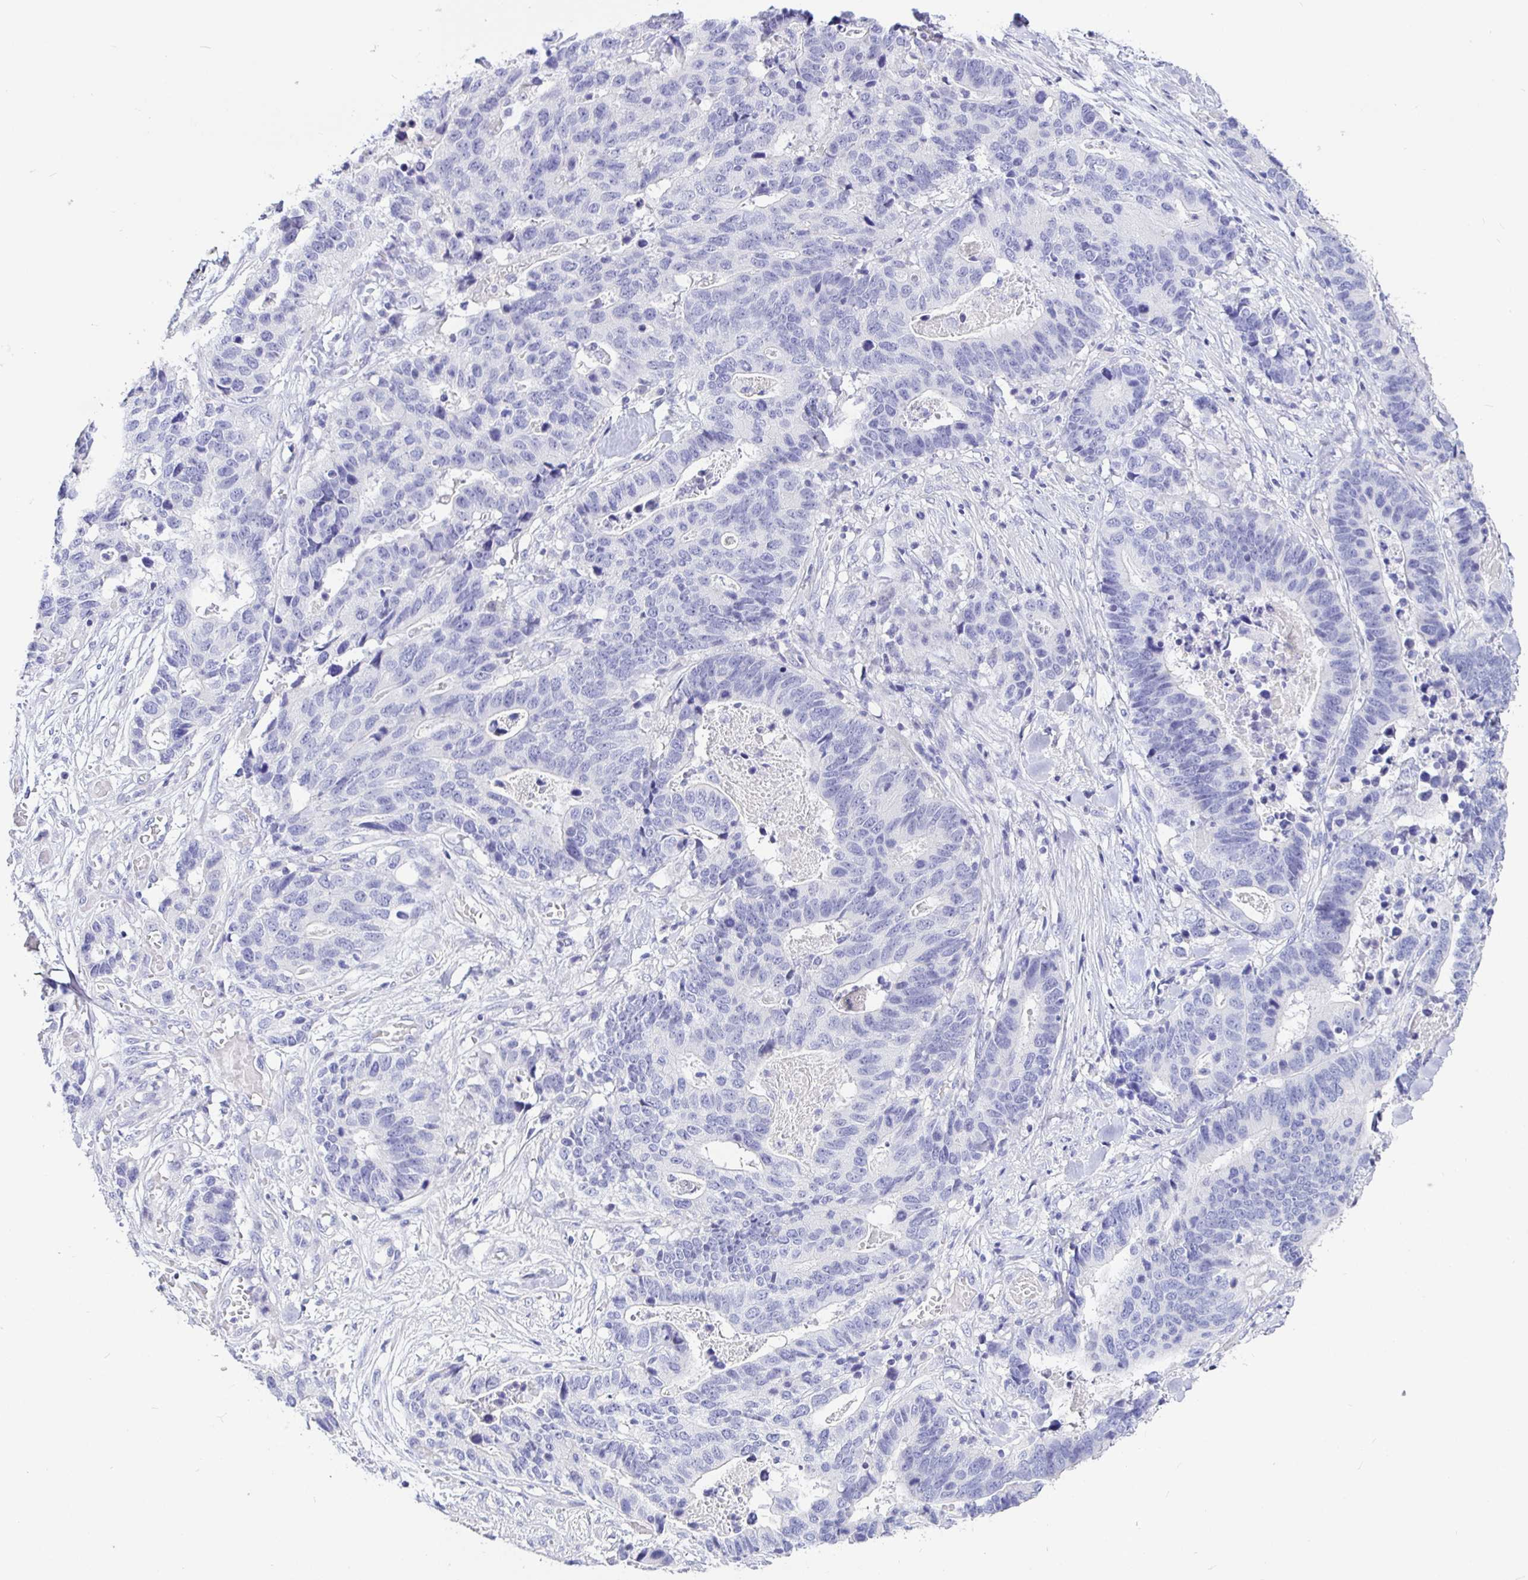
{"staining": {"intensity": "negative", "quantity": "none", "location": "none"}, "tissue": "stomach cancer", "cell_type": "Tumor cells", "image_type": "cancer", "snomed": [{"axis": "morphology", "description": "Adenocarcinoma, NOS"}, {"axis": "topography", "description": "Stomach, upper"}], "caption": "Immunohistochemical staining of stomach cancer shows no significant staining in tumor cells.", "gene": "TPTE", "patient": {"sex": "female", "age": 67}}